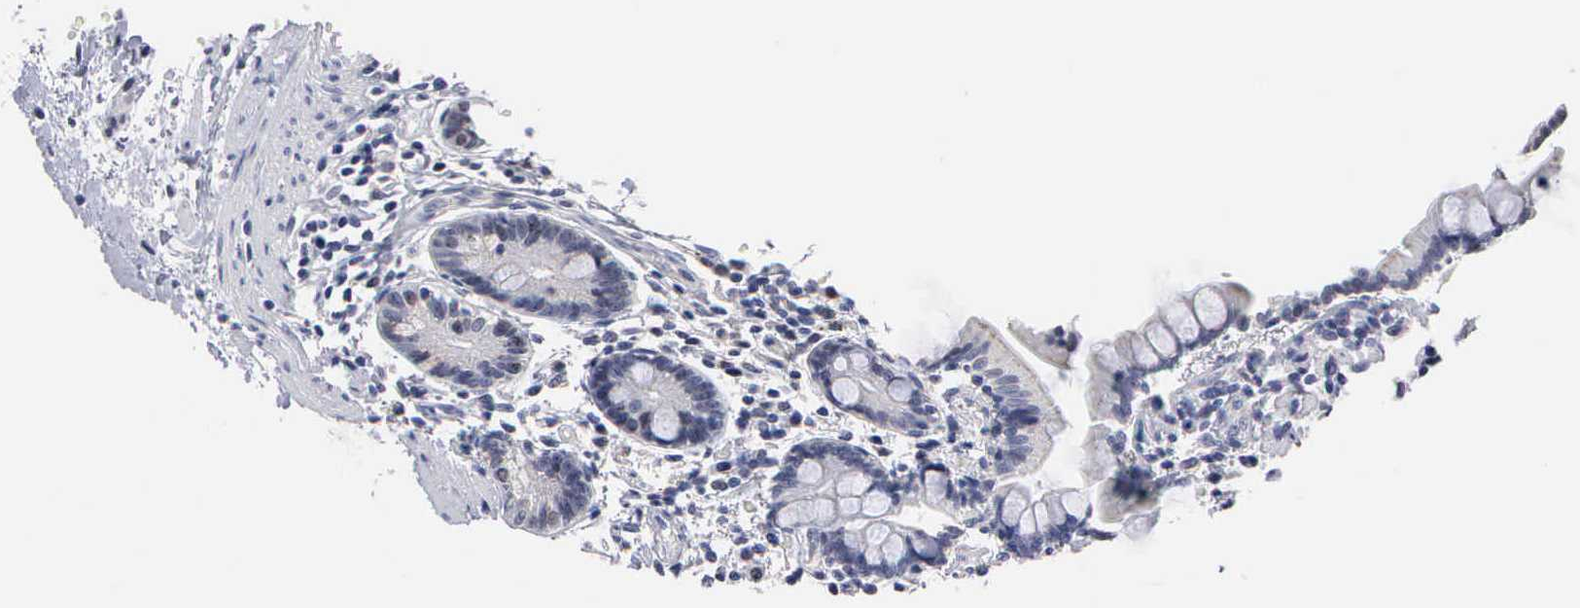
{"staining": {"intensity": "weak", "quantity": "<25%", "location": "nuclear"}, "tissue": "small intestine", "cell_type": "Glandular cells", "image_type": "normal", "snomed": [{"axis": "morphology", "description": "Normal tissue, NOS"}, {"axis": "topography", "description": "Small intestine"}], "caption": "High power microscopy photomicrograph of an IHC photomicrograph of benign small intestine, revealing no significant staining in glandular cells.", "gene": "KDM6A", "patient": {"sex": "female", "age": 69}}